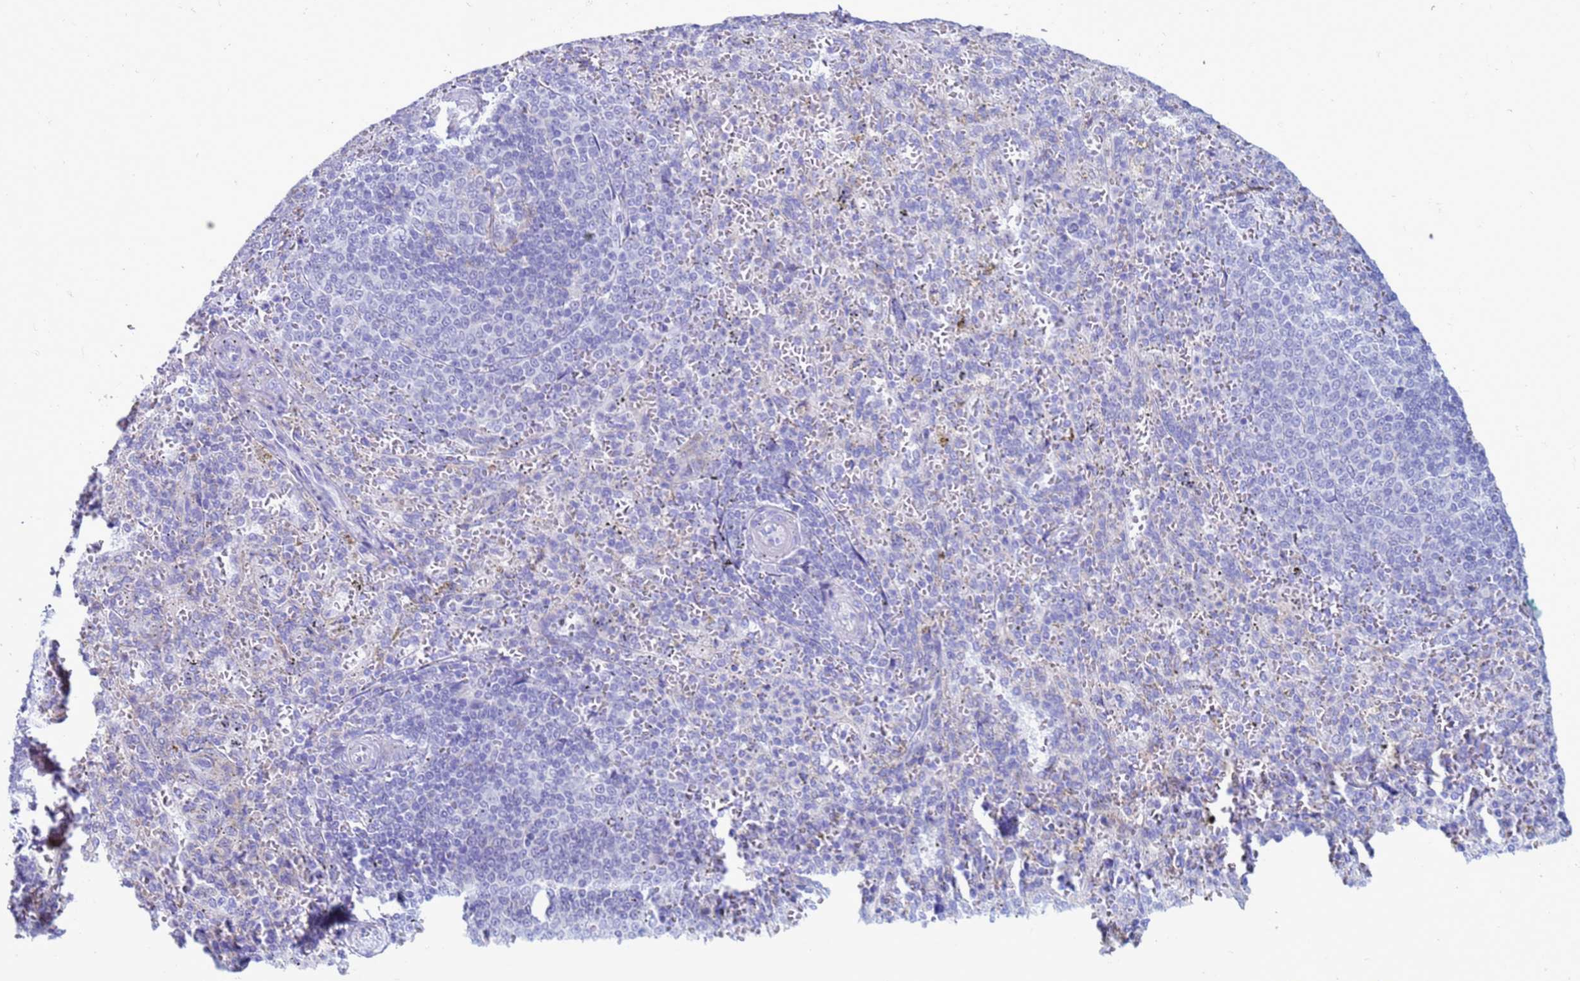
{"staining": {"intensity": "negative", "quantity": "none", "location": "none"}, "tissue": "spleen", "cell_type": "Cells in red pulp", "image_type": "normal", "snomed": [{"axis": "morphology", "description": "Normal tissue, NOS"}, {"axis": "topography", "description": "Spleen"}], "caption": "Photomicrograph shows no protein positivity in cells in red pulp of benign spleen.", "gene": "ABHD17B", "patient": {"sex": "female", "age": 21}}